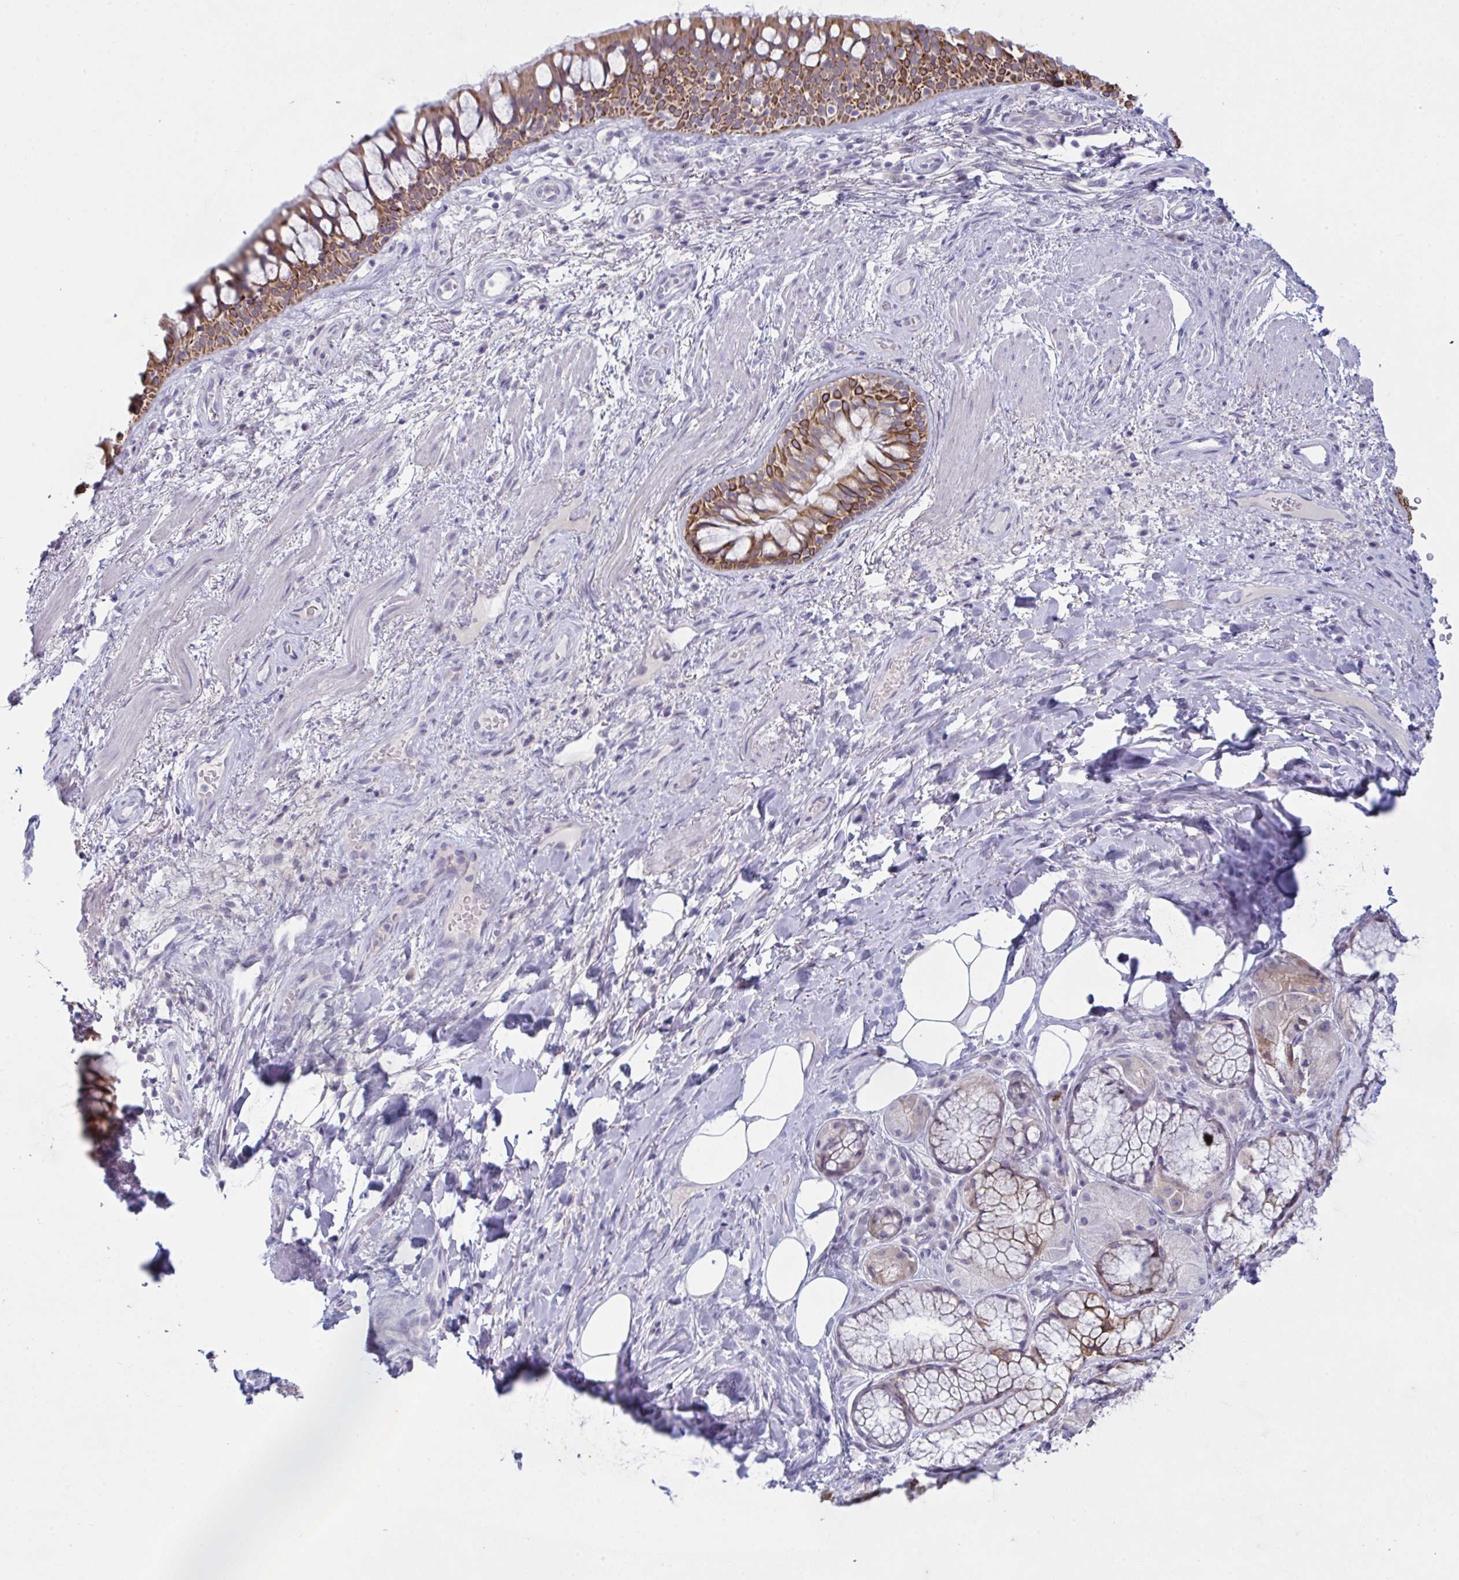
{"staining": {"intensity": "negative", "quantity": "none", "location": "none"}, "tissue": "adipose tissue", "cell_type": "Adipocytes", "image_type": "normal", "snomed": [{"axis": "morphology", "description": "Normal tissue, NOS"}, {"axis": "topography", "description": "Cartilage tissue"}, {"axis": "topography", "description": "Bronchus"}], "caption": "The histopathology image reveals no staining of adipocytes in normal adipose tissue. (DAB immunohistochemistry, high magnification).", "gene": "TENT5D", "patient": {"sex": "male", "age": 64}}